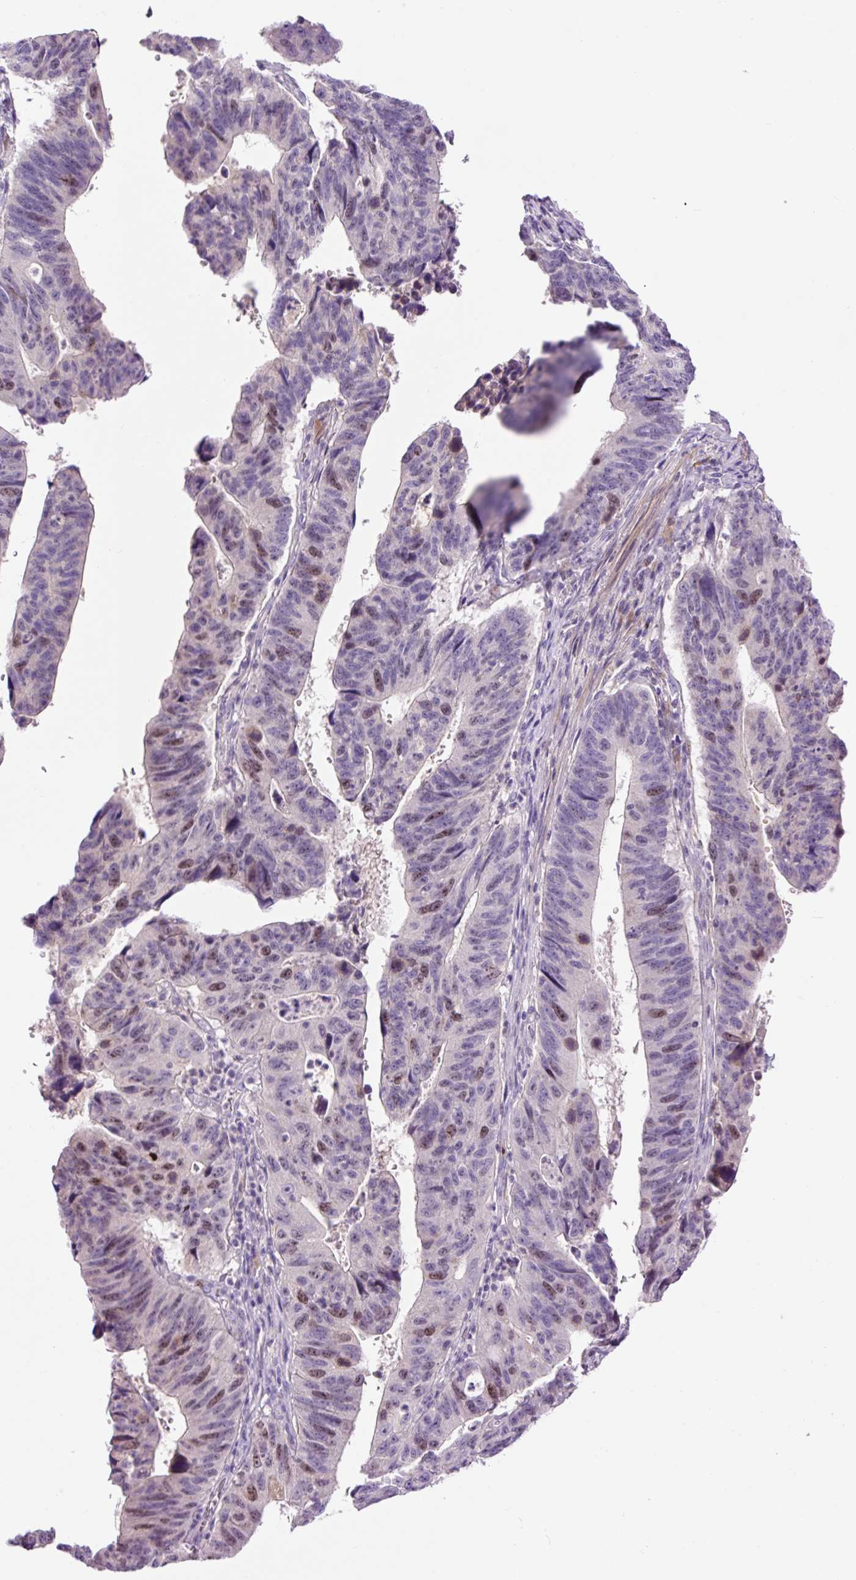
{"staining": {"intensity": "moderate", "quantity": "<25%", "location": "nuclear"}, "tissue": "stomach cancer", "cell_type": "Tumor cells", "image_type": "cancer", "snomed": [{"axis": "morphology", "description": "Adenocarcinoma, NOS"}, {"axis": "topography", "description": "Stomach"}], "caption": "There is low levels of moderate nuclear expression in tumor cells of adenocarcinoma (stomach), as demonstrated by immunohistochemical staining (brown color).", "gene": "DPPA4", "patient": {"sex": "male", "age": 59}}